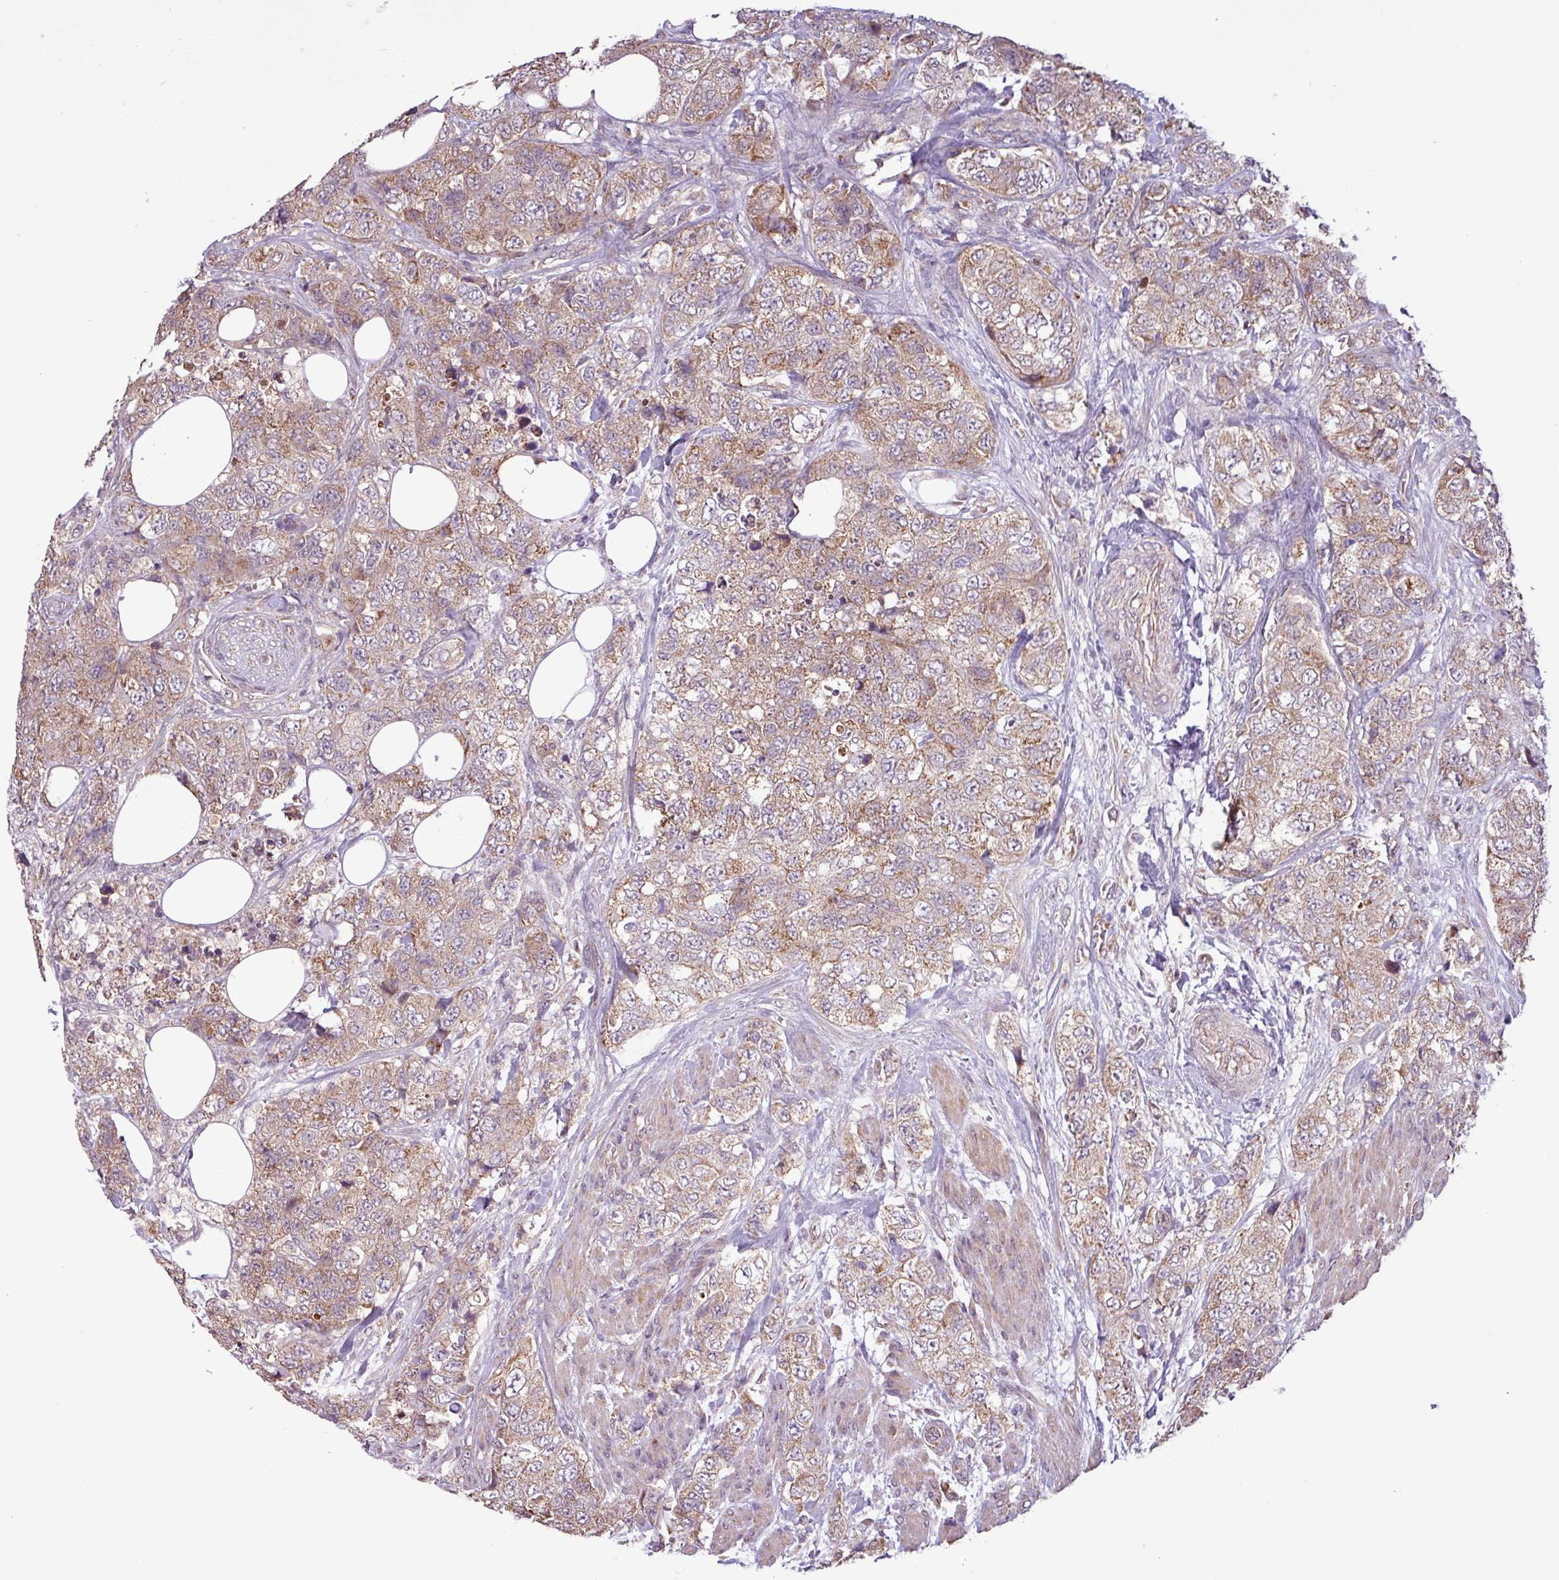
{"staining": {"intensity": "moderate", "quantity": "25%-75%", "location": "cytoplasmic/membranous"}, "tissue": "urothelial cancer", "cell_type": "Tumor cells", "image_type": "cancer", "snomed": [{"axis": "morphology", "description": "Urothelial carcinoma, High grade"}, {"axis": "topography", "description": "Urinary bladder"}], "caption": "IHC (DAB (3,3'-diaminobenzidine)) staining of human urothelial cancer demonstrates moderate cytoplasmic/membranous protein positivity in approximately 25%-75% of tumor cells.", "gene": "MCTP2", "patient": {"sex": "female", "age": 78}}